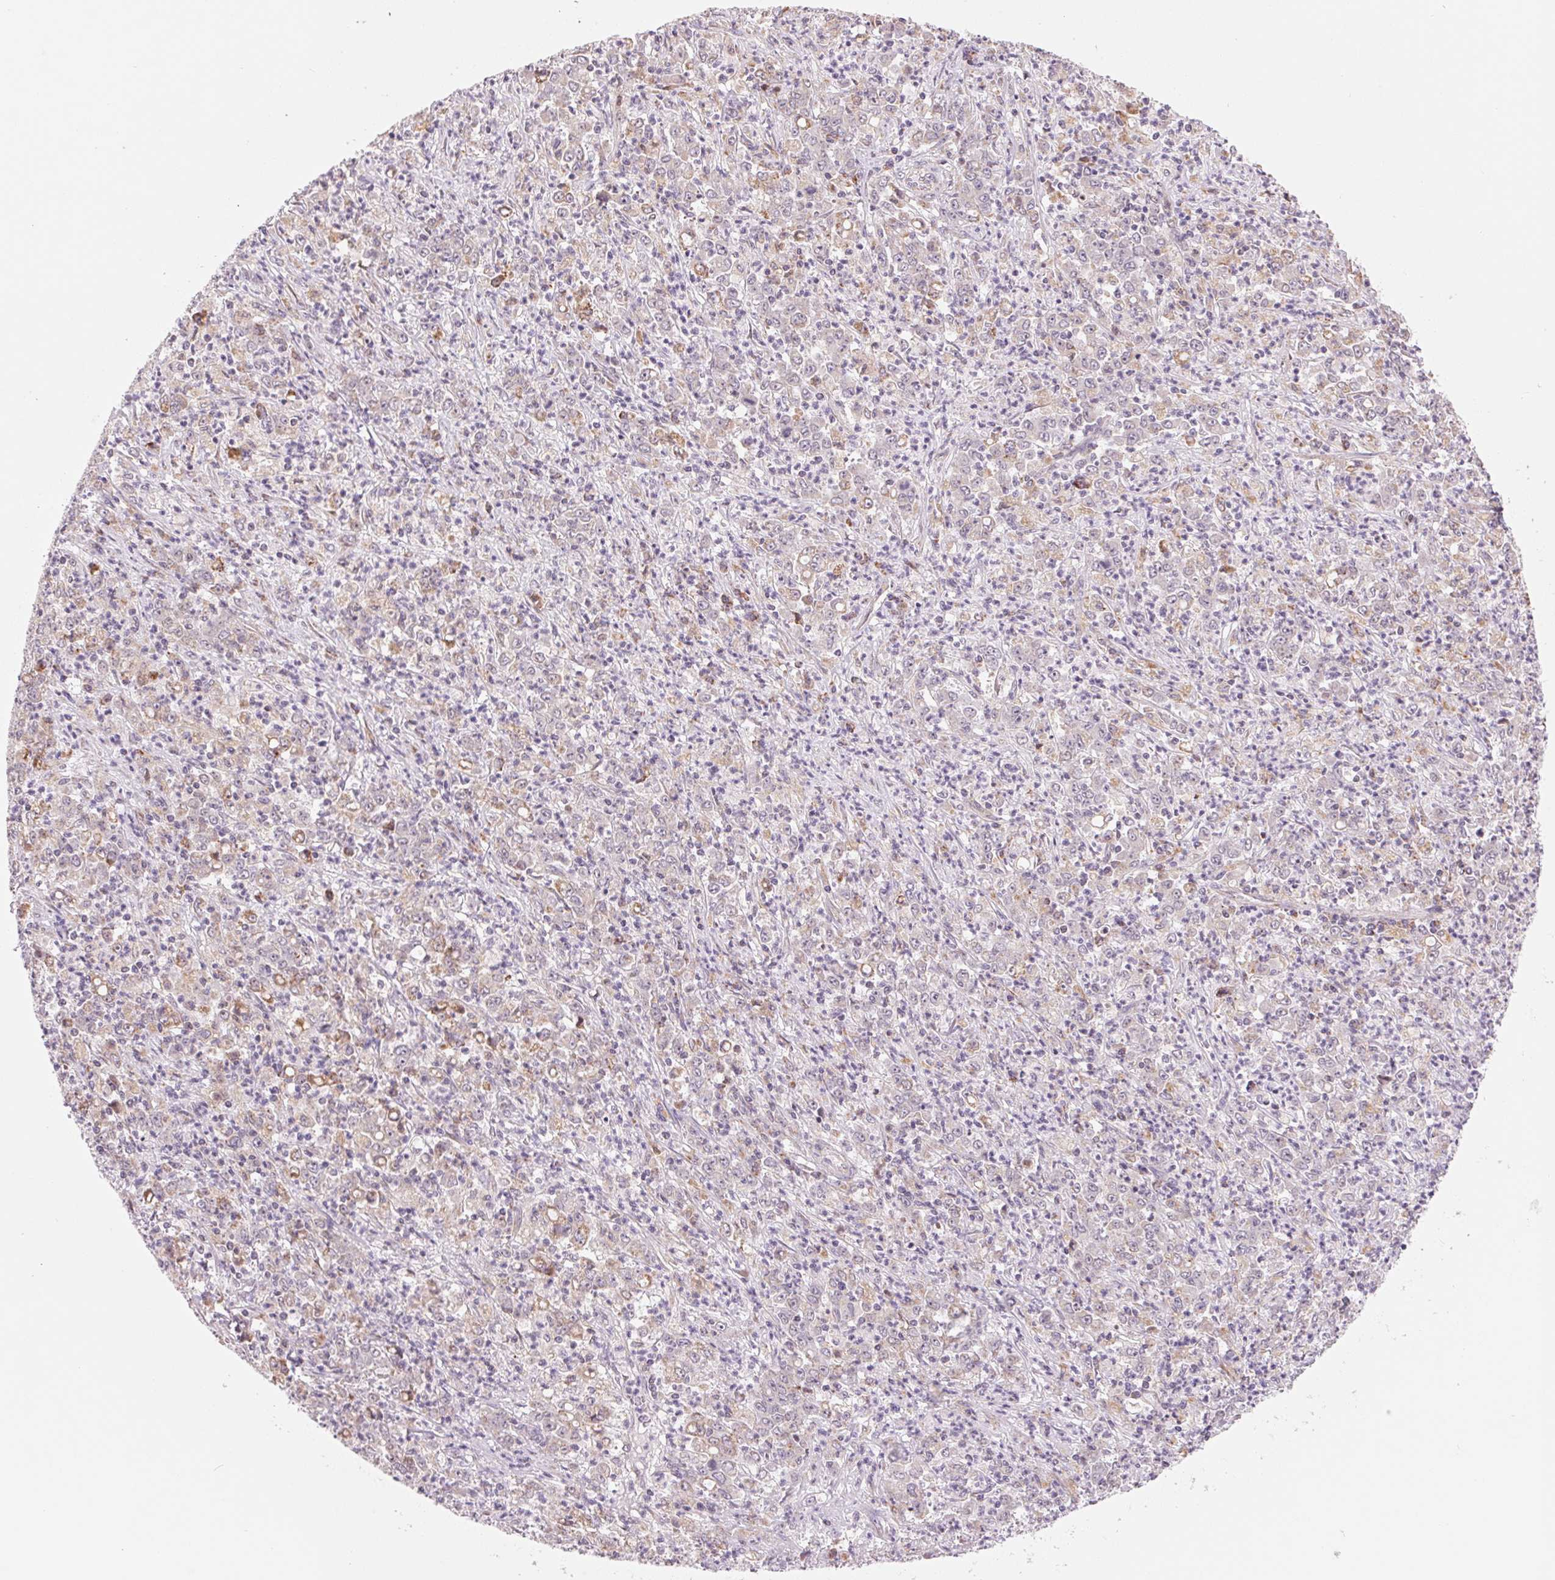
{"staining": {"intensity": "weak", "quantity": "<25%", "location": "cytoplasmic/membranous,nuclear"}, "tissue": "stomach cancer", "cell_type": "Tumor cells", "image_type": "cancer", "snomed": [{"axis": "morphology", "description": "Adenocarcinoma, NOS"}, {"axis": "topography", "description": "Stomach, lower"}], "caption": "Immunohistochemical staining of human adenocarcinoma (stomach) reveals no significant positivity in tumor cells.", "gene": "ARHGAP32", "patient": {"sex": "female", "age": 71}}